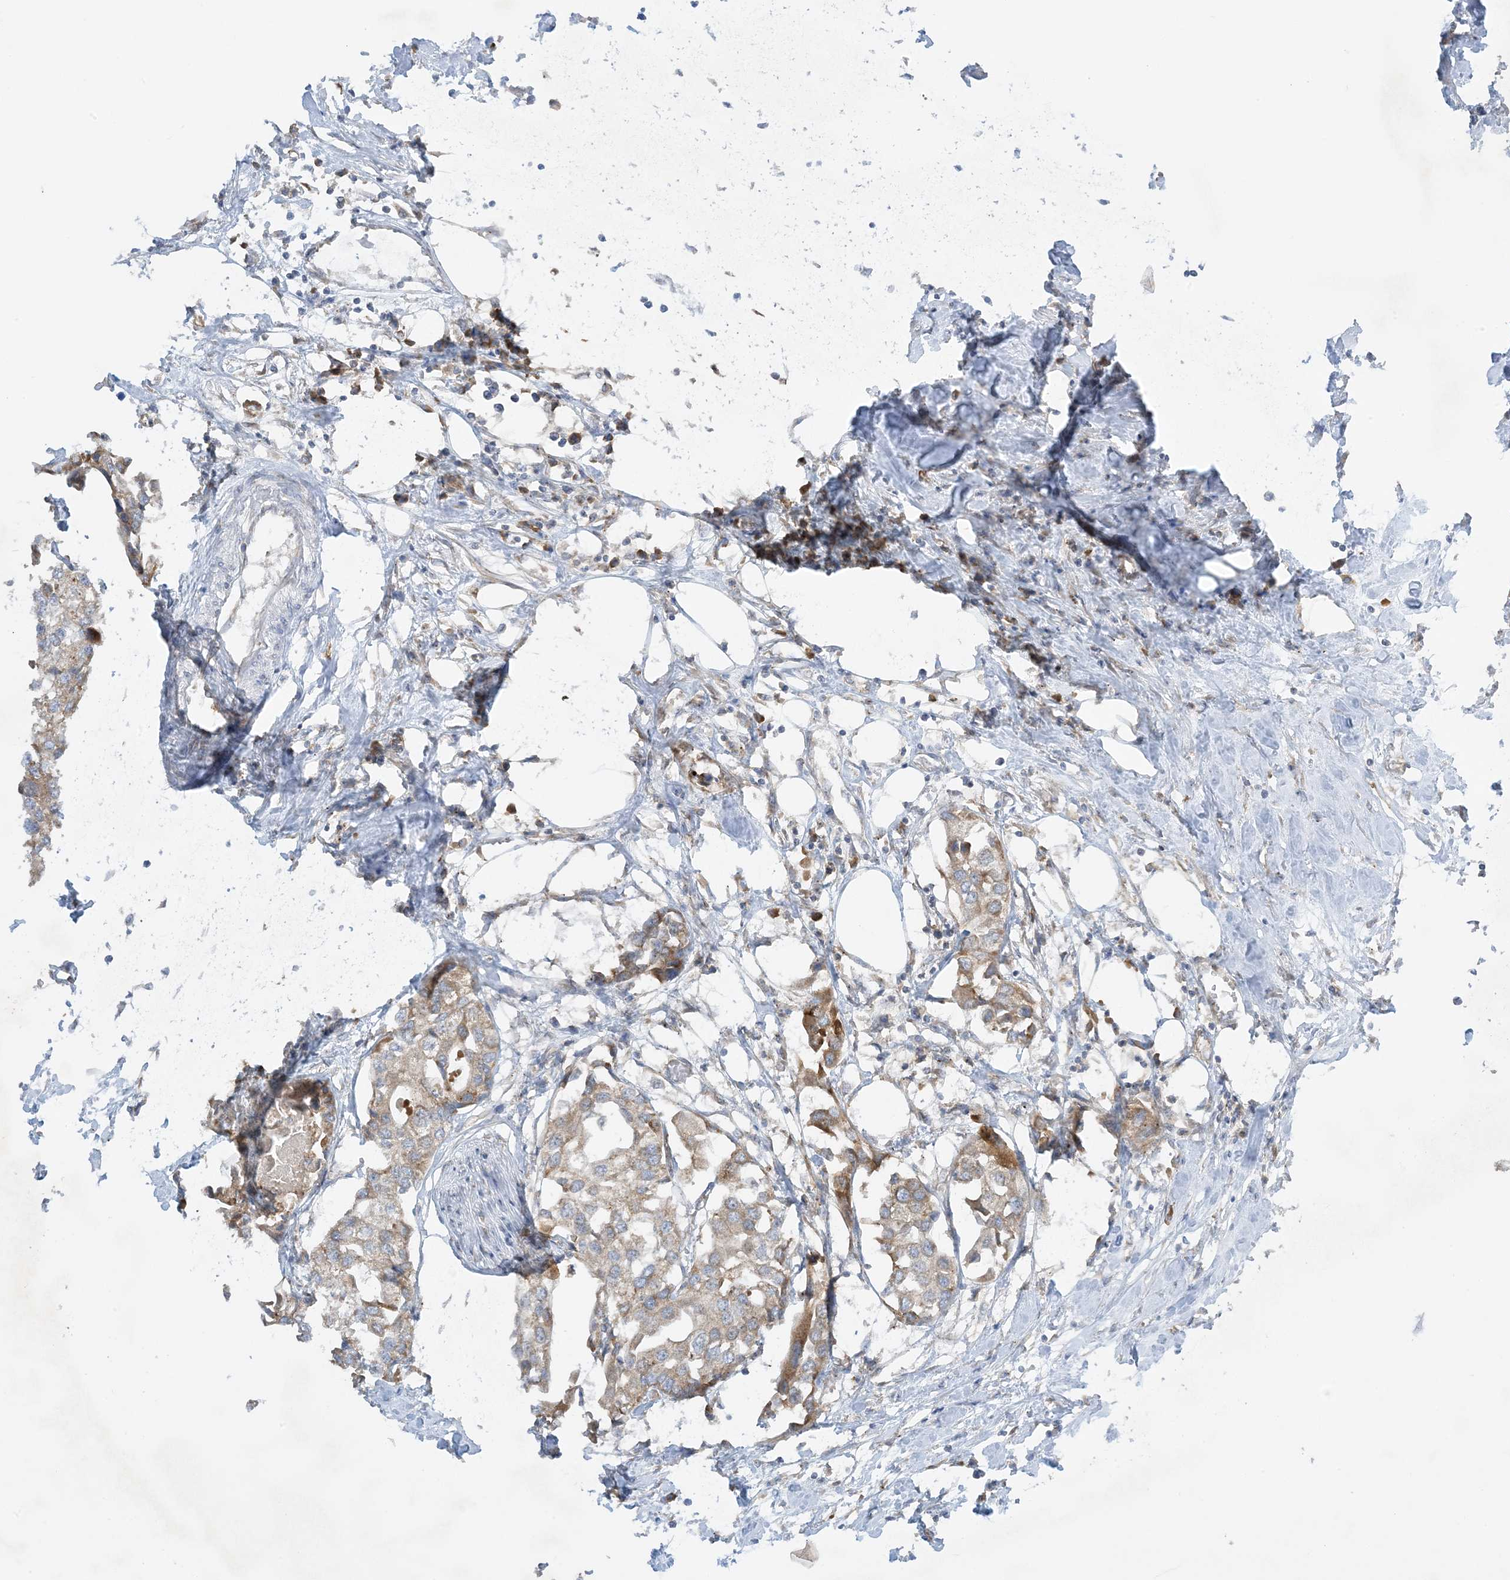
{"staining": {"intensity": "moderate", "quantity": "<25%", "location": "cytoplasmic/membranous"}, "tissue": "urothelial cancer", "cell_type": "Tumor cells", "image_type": "cancer", "snomed": [{"axis": "morphology", "description": "Urothelial carcinoma, High grade"}, {"axis": "topography", "description": "Urinary bladder"}], "caption": "Immunohistochemistry (IHC) image of human urothelial cancer stained for a protein (brown), which displays low levels of moderate cytoplasmic/membranous positivity in approximately <25% of tumor cells.", "gene": "RPP40", "patient": {"sex": "male", "age": 64}}